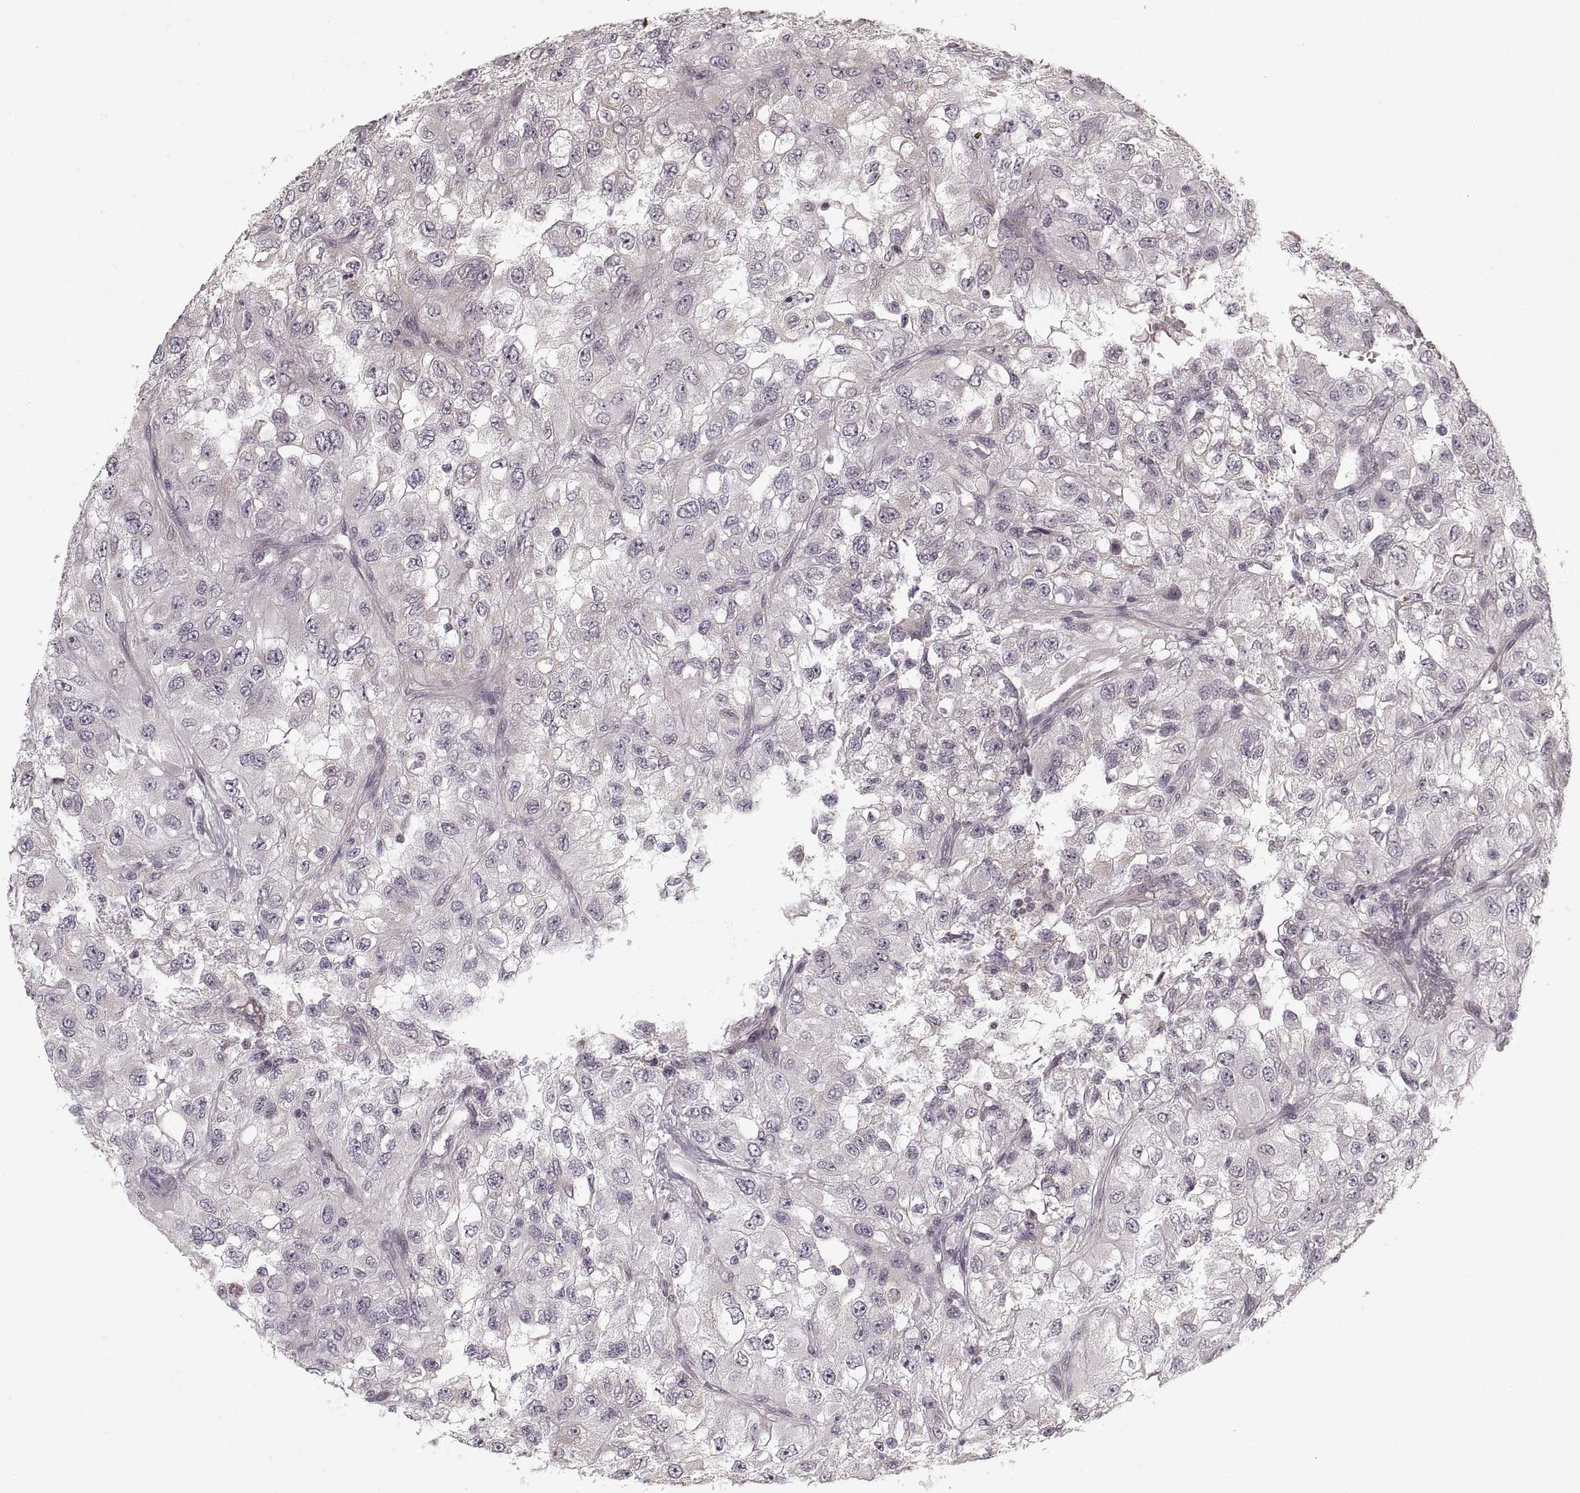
{"staining": {"intensity": "negative", "quantity": "none", "location": "none"}, "tissue": "renal cancer", "cell_type": "Tumor cells", "image_type": "cancer", "snomed": [{"axis": "morphology", "description": "Adenocarcinoma, NOS"}, {"axis": "topography", "description": "Kidney"}], "caption": "Immunohistochemistry (IHC) of human adenocarcinoma (renal) exhibits no staining in tumor cells.", "gene": "ASIC3", "patient": {"sex": "male", "age": 64}}